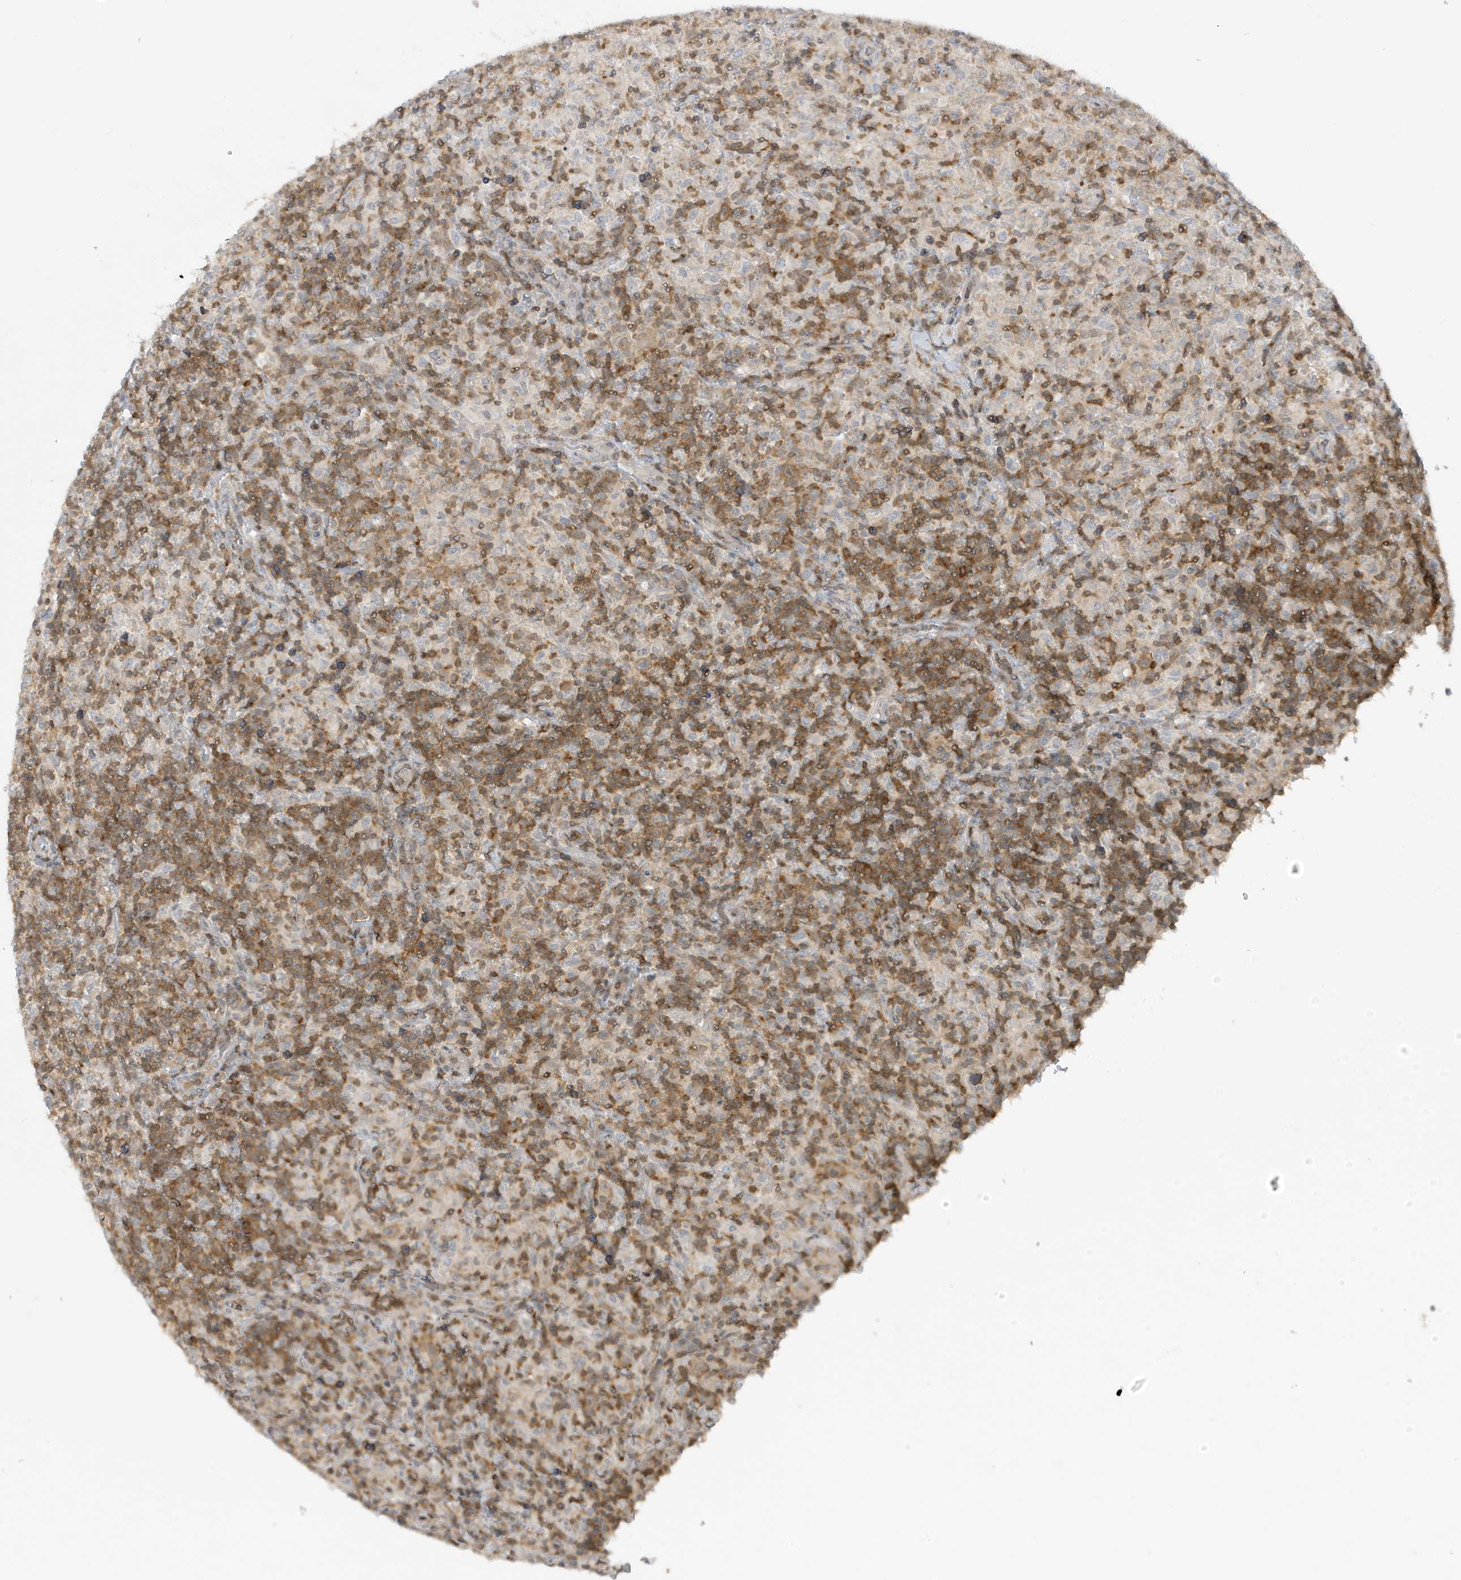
{"staining": {"intensity": "negative", "quantity": "none", "location": "none"}, "tissue": "lymphoma", "cell_type": "Tumor cells", "image_type": "cancer", "snomed": [{"axis": "morphology", "description": "Hodgkin's disease, NOS"}, {"axis": "topography", "description": "Lymph node"}], "caption": "Human Hodgkin's disease stained for a protein using immunohistochemistry (IHC) displays no staining in tumor cells.", "gene": "OGA", "patient": {"sex": "male", "age": 70}}